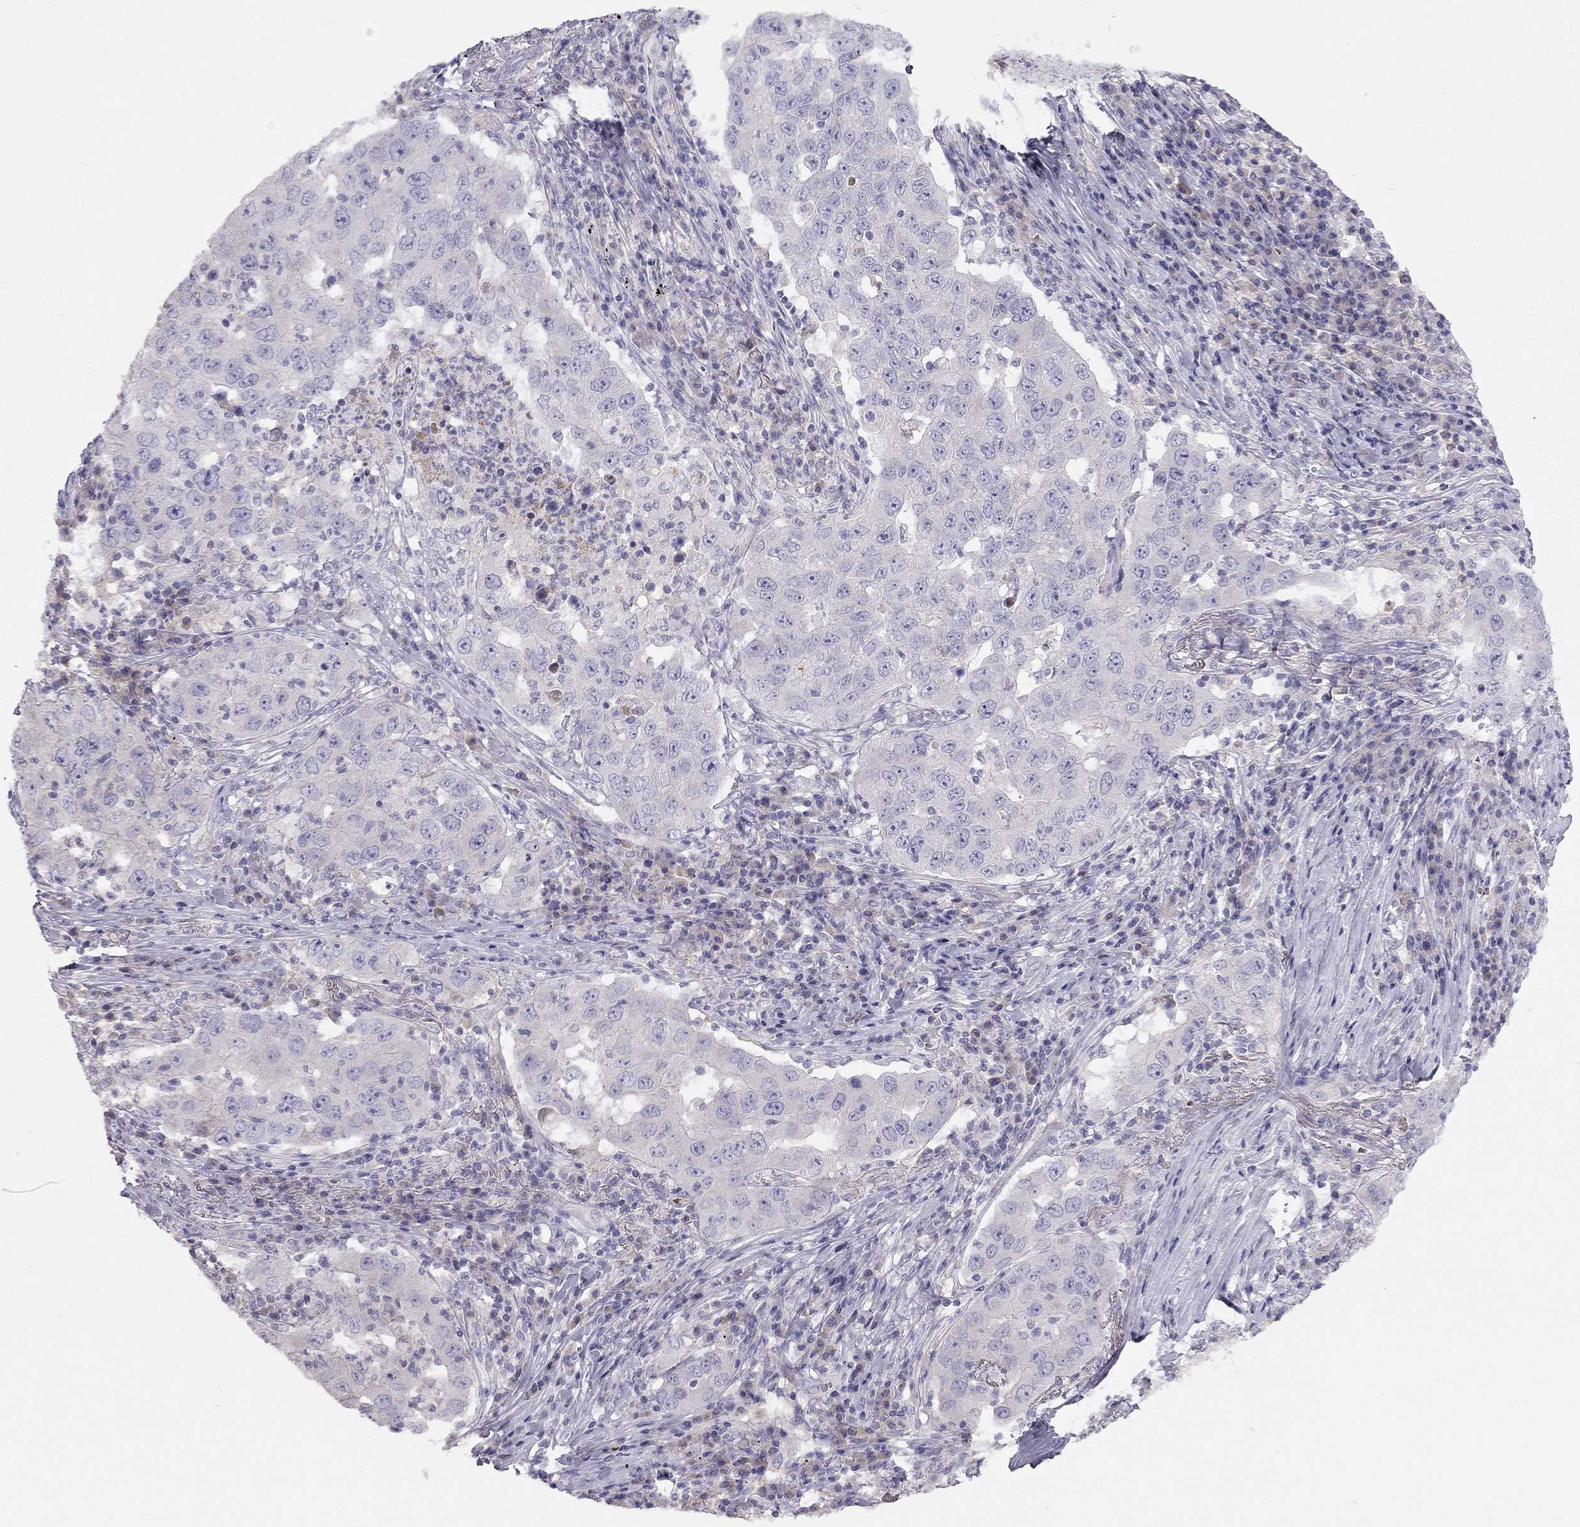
{"staining": {"intensity": "negative", "quantity": "none", "location": "none"}, "tissue": "lung cancer", "cell_type": "Tumor cells", "image_type": "cancer", "snomed": [{"axis": "morphology", "description": "Adenocarcinoma, NOS"}, {"axis": "topography", "description": "Lung"}], "caption": "Tumor cells show no significant protein positivity in lung cancer.", "gene": "RHD", "patient": {"sex": "male", "age": 73}}